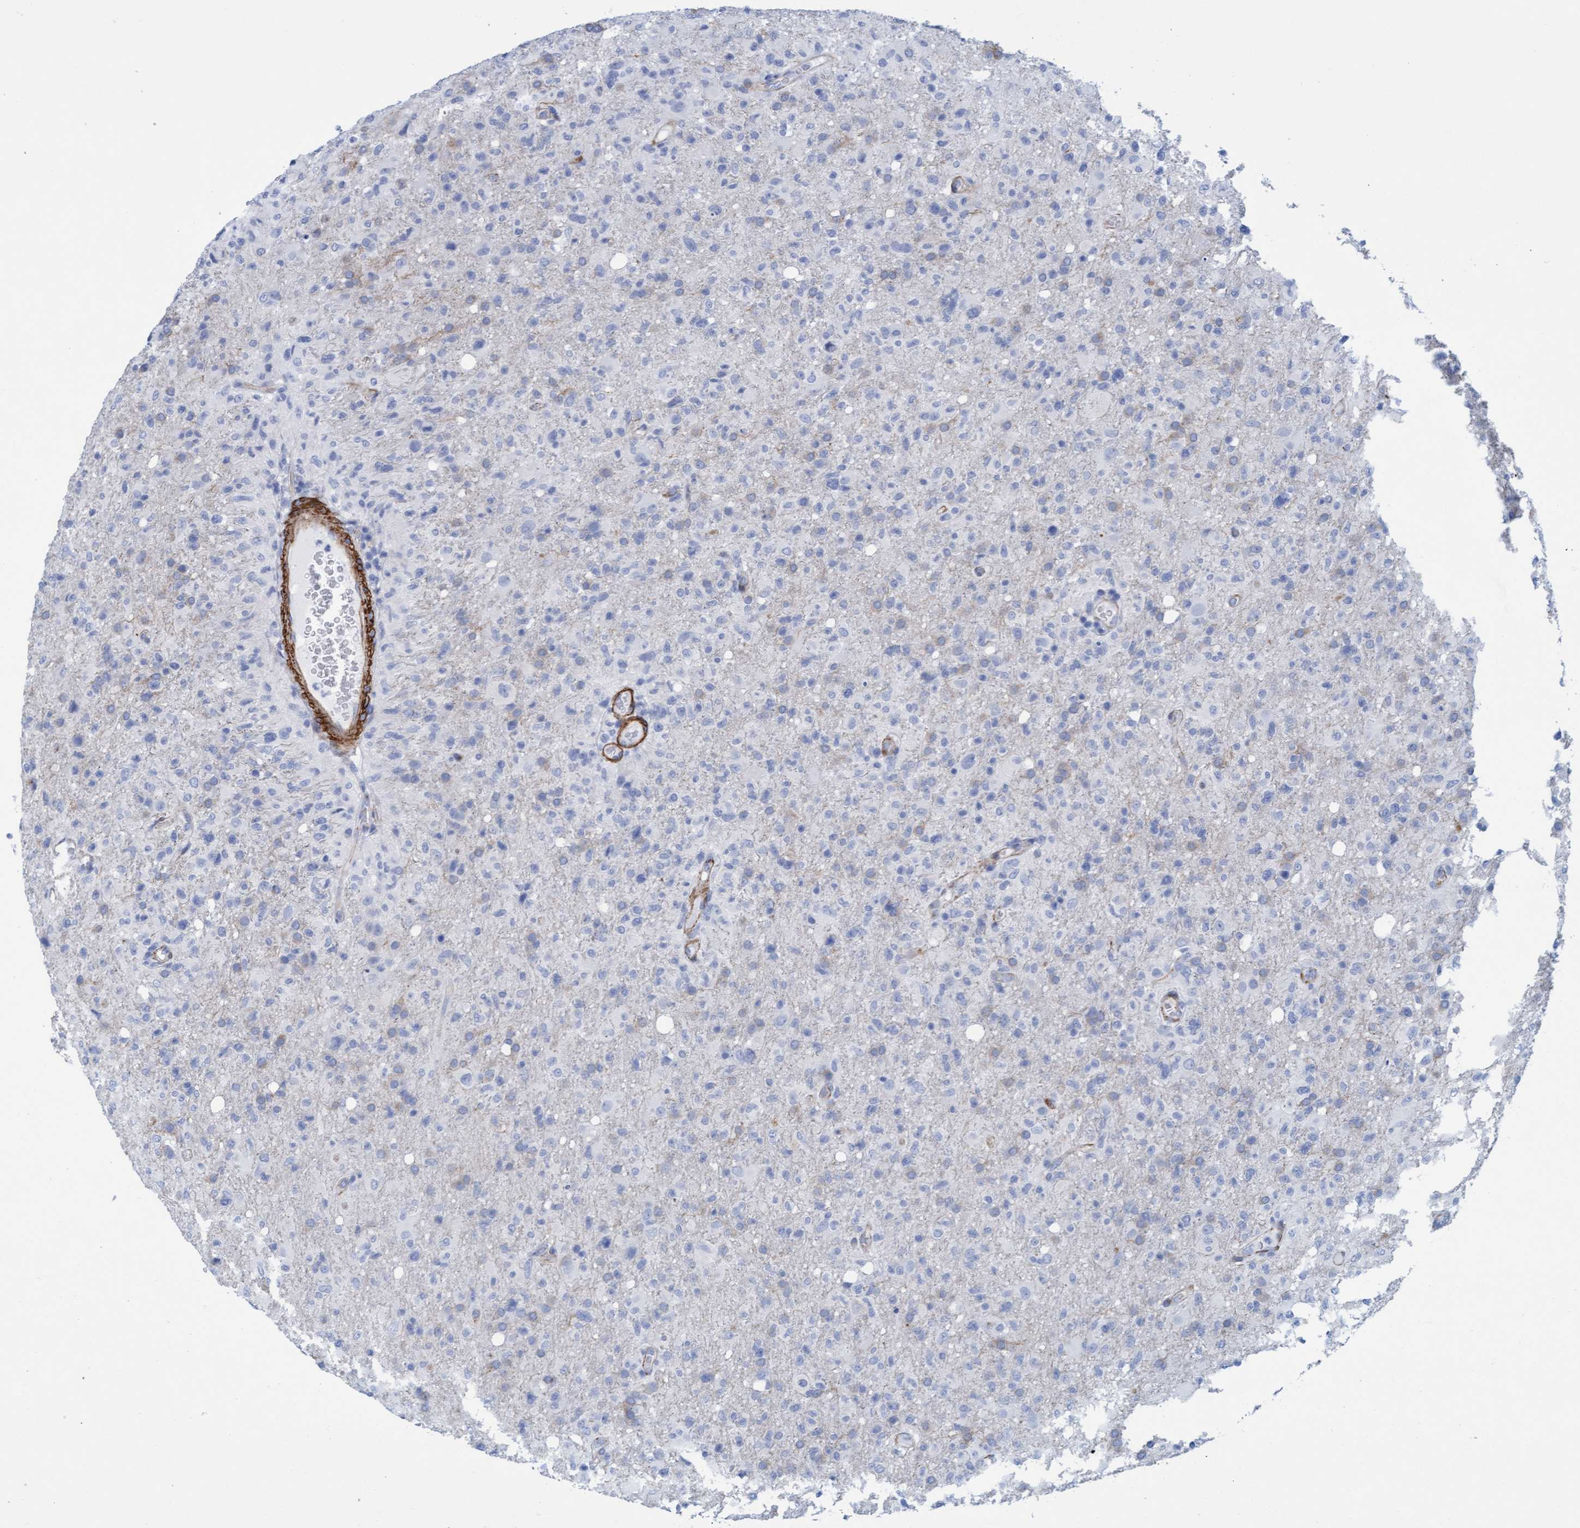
{"staining": {"intensity": "negative", "quantity": "none", "location": "none"}, "tissue": "glioma", "cell_type": "Tumor cells", "image_type": "cancer", "snomed": [{"axis": "morphology", "description": "Glioma, malignant, High grade"}, {"axis": "topography", "description": "Brain"}], "caption": "A high-resolution micrograph shows IHC staining of glioma, which displays no significant expression in tumor cells.", "gene": "MTFR1", "patient": {"sex": "female", "age": 57}}